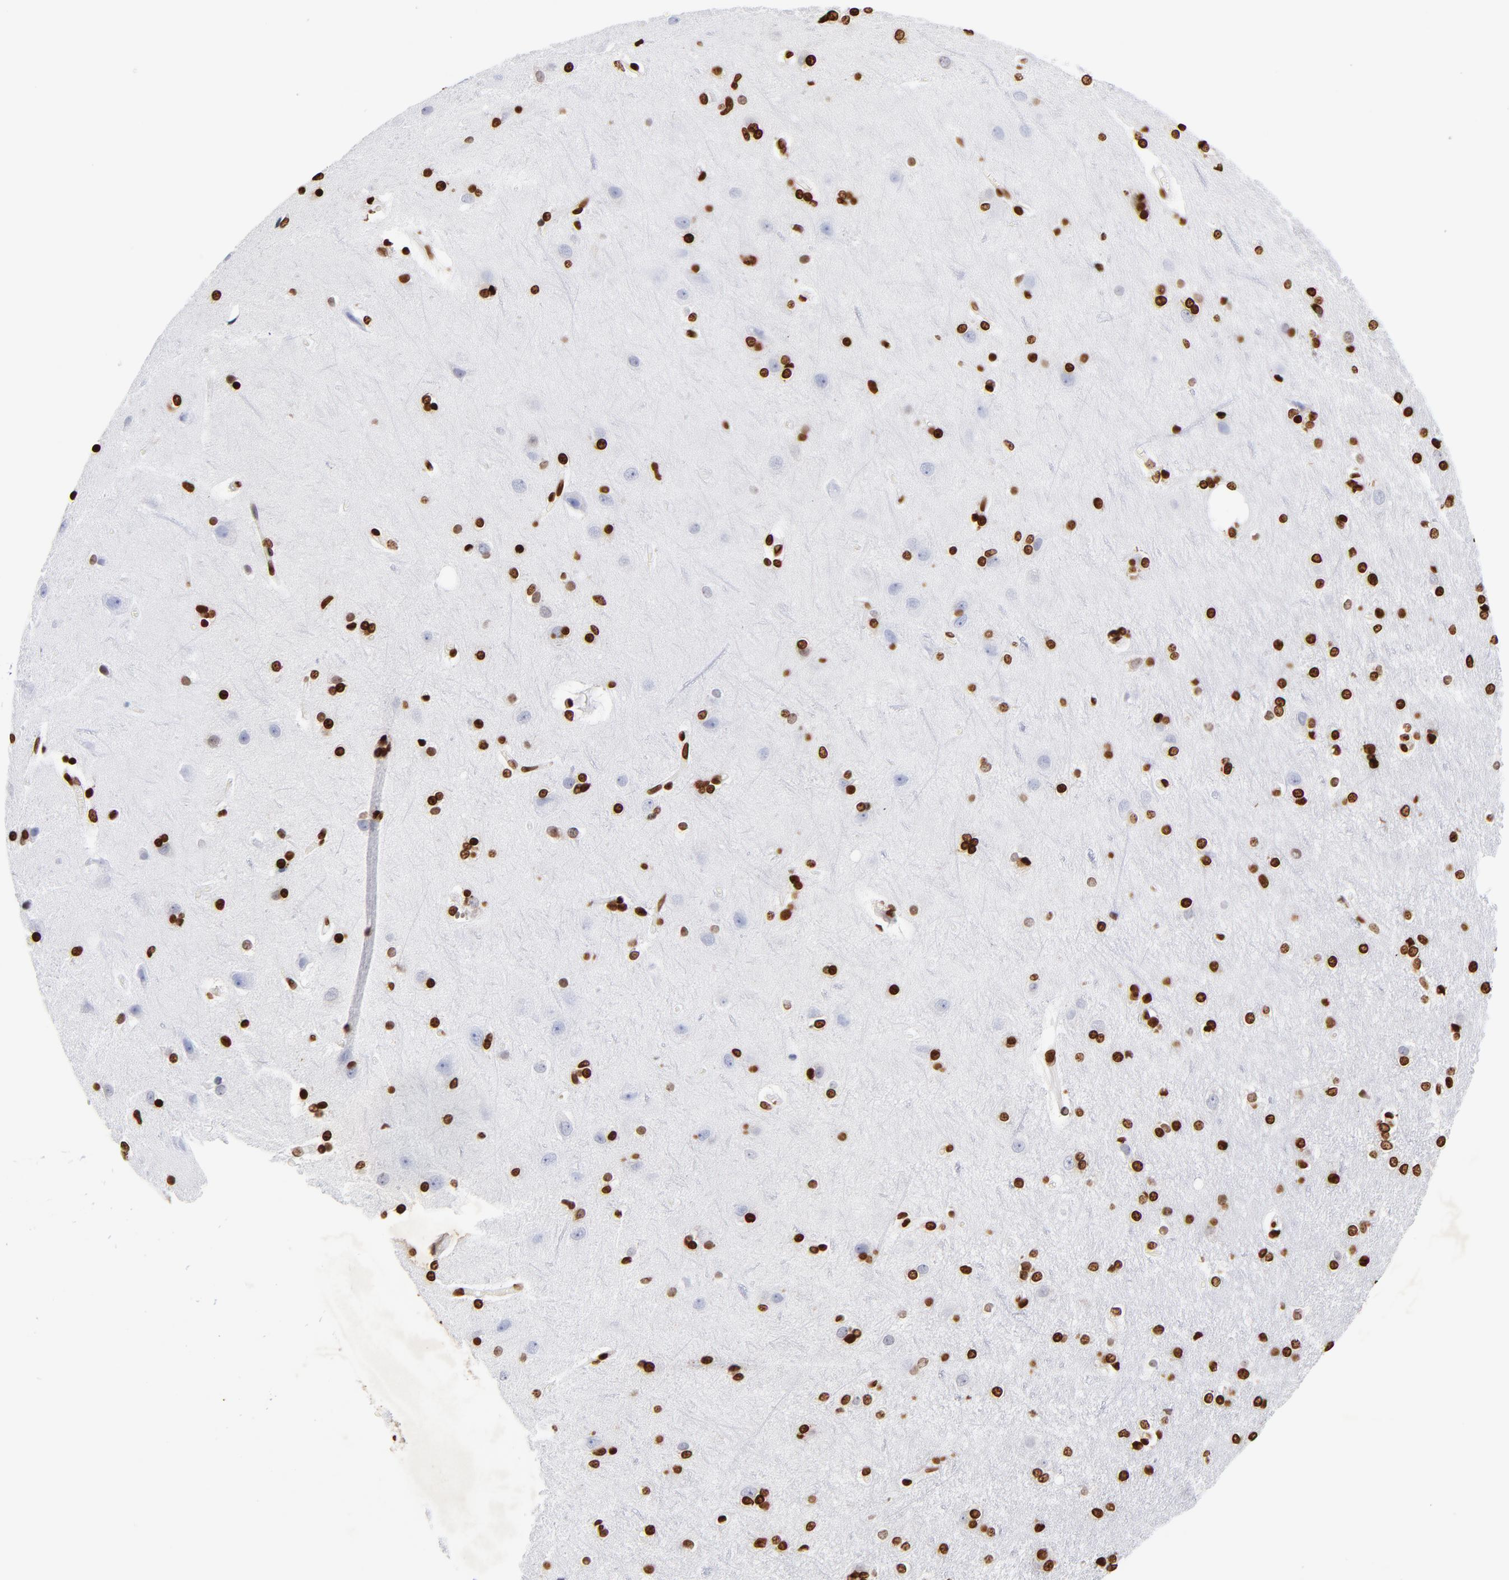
{"staining": {"intensity": "negative", "quantity": "none", "location": "none"}, "tissue": "cerebral cortex", "cell_type": "Endothelial cells", "image_type": "normal", "snomed": [{"axis": "morphology", "description": "Normal tissue, NOS"}, {"axis": "topography", "description": "Cerebral cortex"}], "caption": "There is no significant positivity in endothelial cells of cerebral cortex. The staining is performed using DAB brown chromogen with nuclei counter-stained in using hematoxylin.", "gene": "FBH1", "patient": {"sex": "male", "age": 62}}